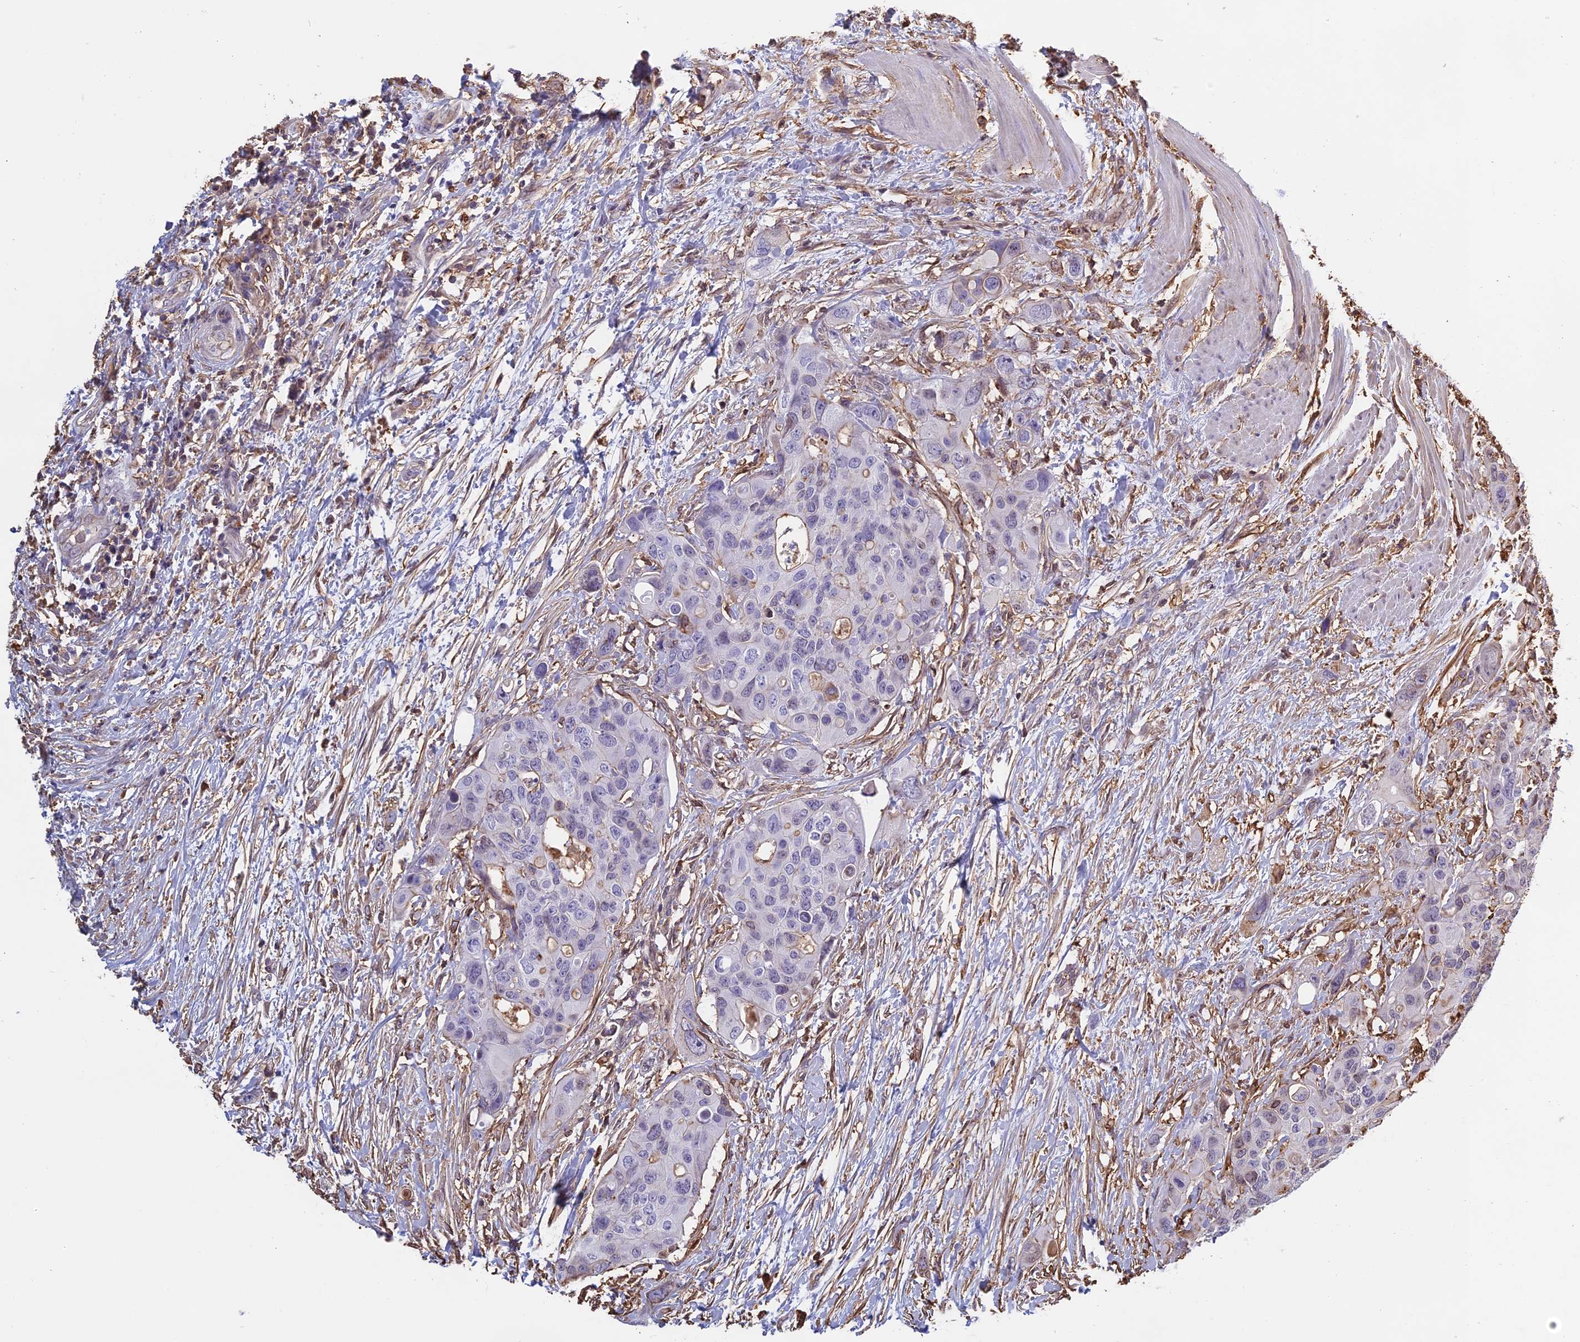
{"staining": {"intensity": "negative", "quantity": "none", "location": "none"}, "tissue": "colorectal cancer", "cell_type": "Tumor cells", "image_type": "cancer", "snomed": [{"axis": "morphology", "description": "Adenocarcinoma, NOS"}, {"axis": "topography", "description": "Colon"}], "caption": "Tumor cells show no significant protein expression in colorectal cancer.", "gene": "TMEM255B", "patient": {"sex": "male", "age": 77}}